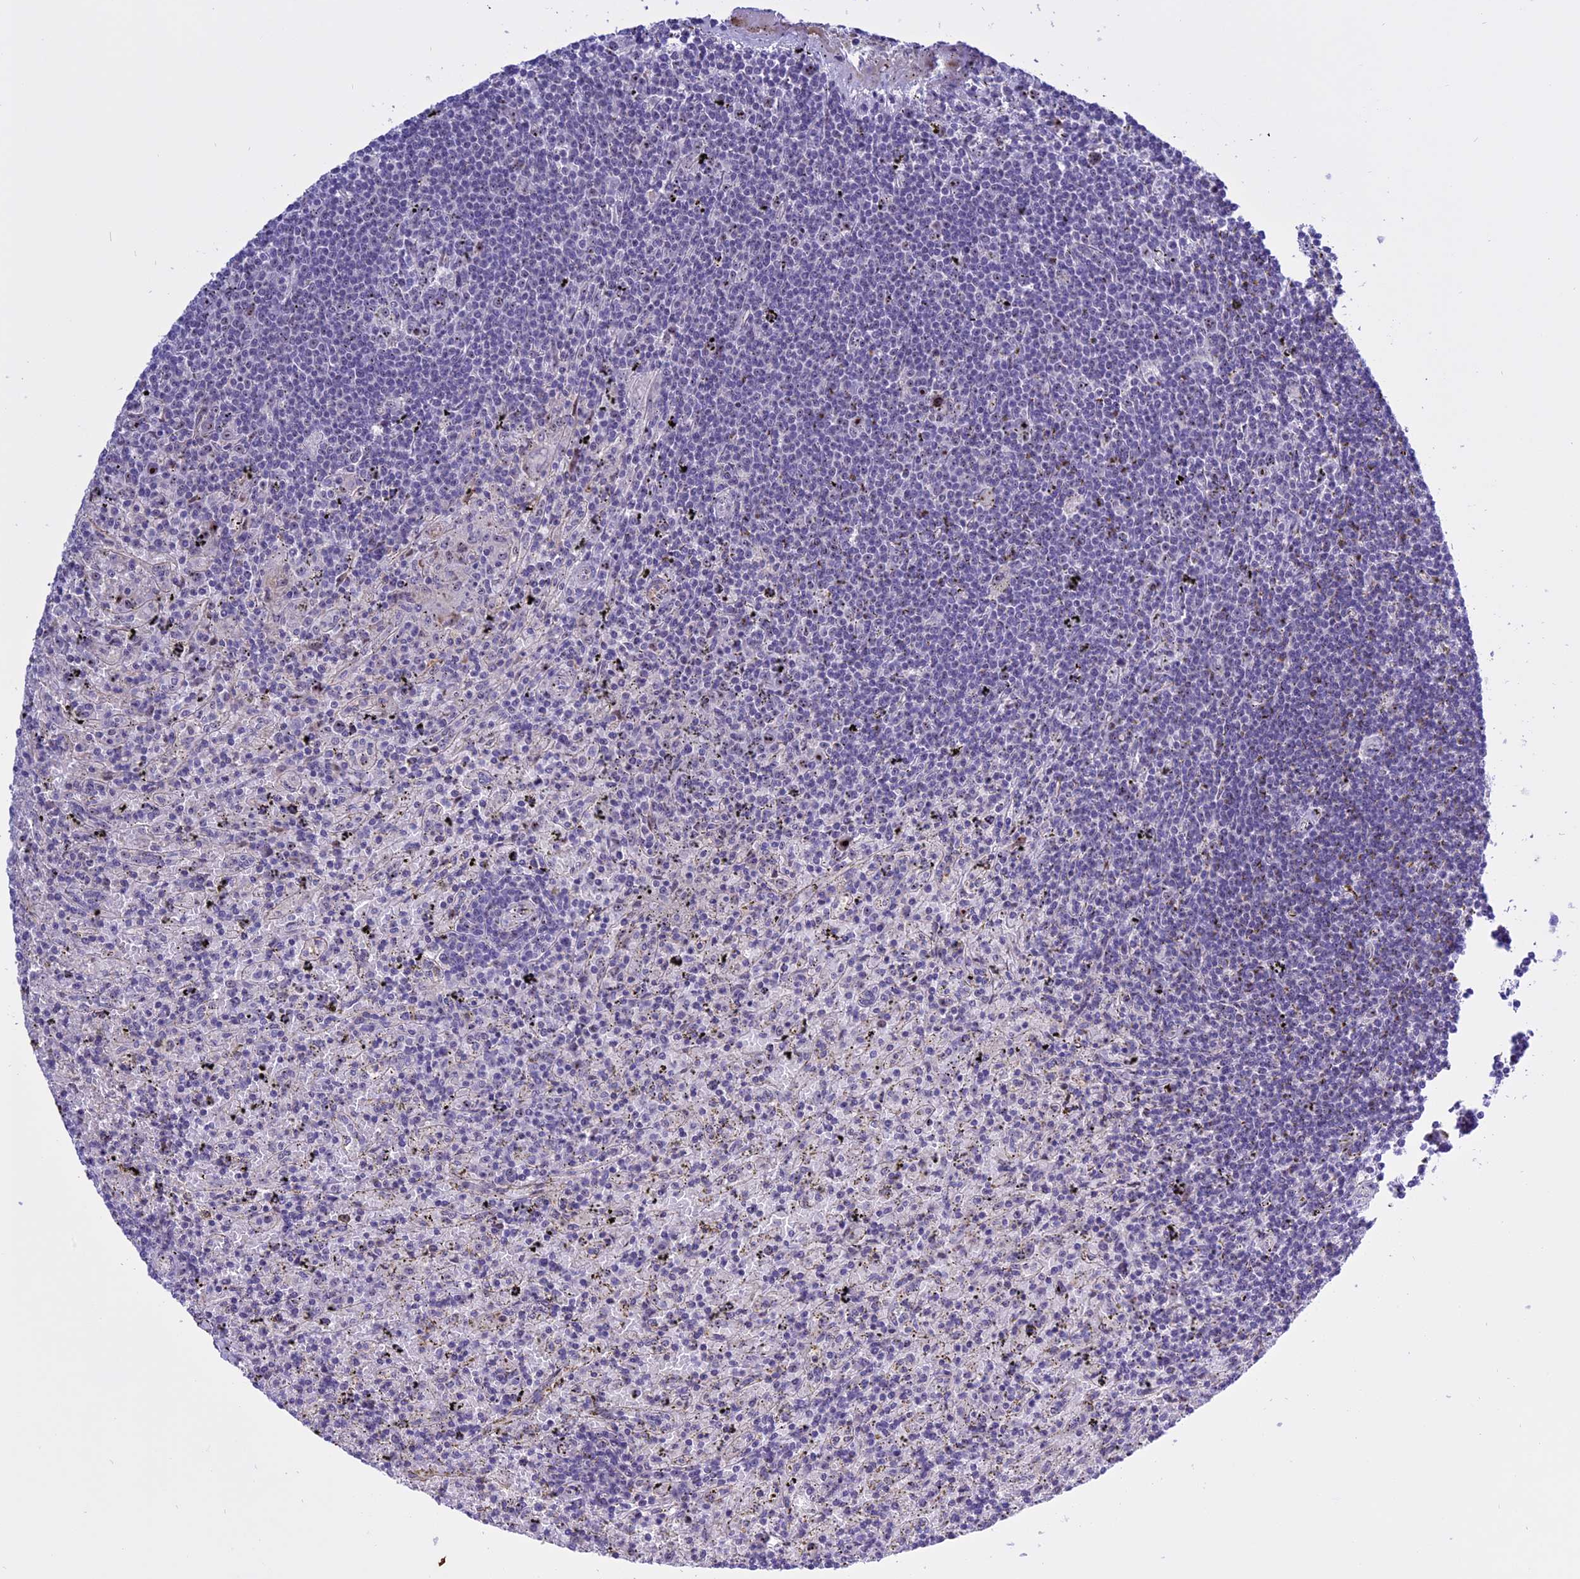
{"staining": {"intensity": "negative", "quantity": "none", "location": "none"}, "tissue": "lymphoma", "cell_type": "Tumor cells", "image_type": "cancer", "snomed": [{"axis": "morphology", "description": "Malignant lymphoma, non-Hodgkin's type, Low grade"}, {"axis": "topography", "description": "Spleen"}], "caption": "IHC of low-grade malignant lymphoma, non-Hodgkin's type reveals no staining in tumor cells.", "gene": "TBL3", "patient": {"sex": "male", "age": 76}}